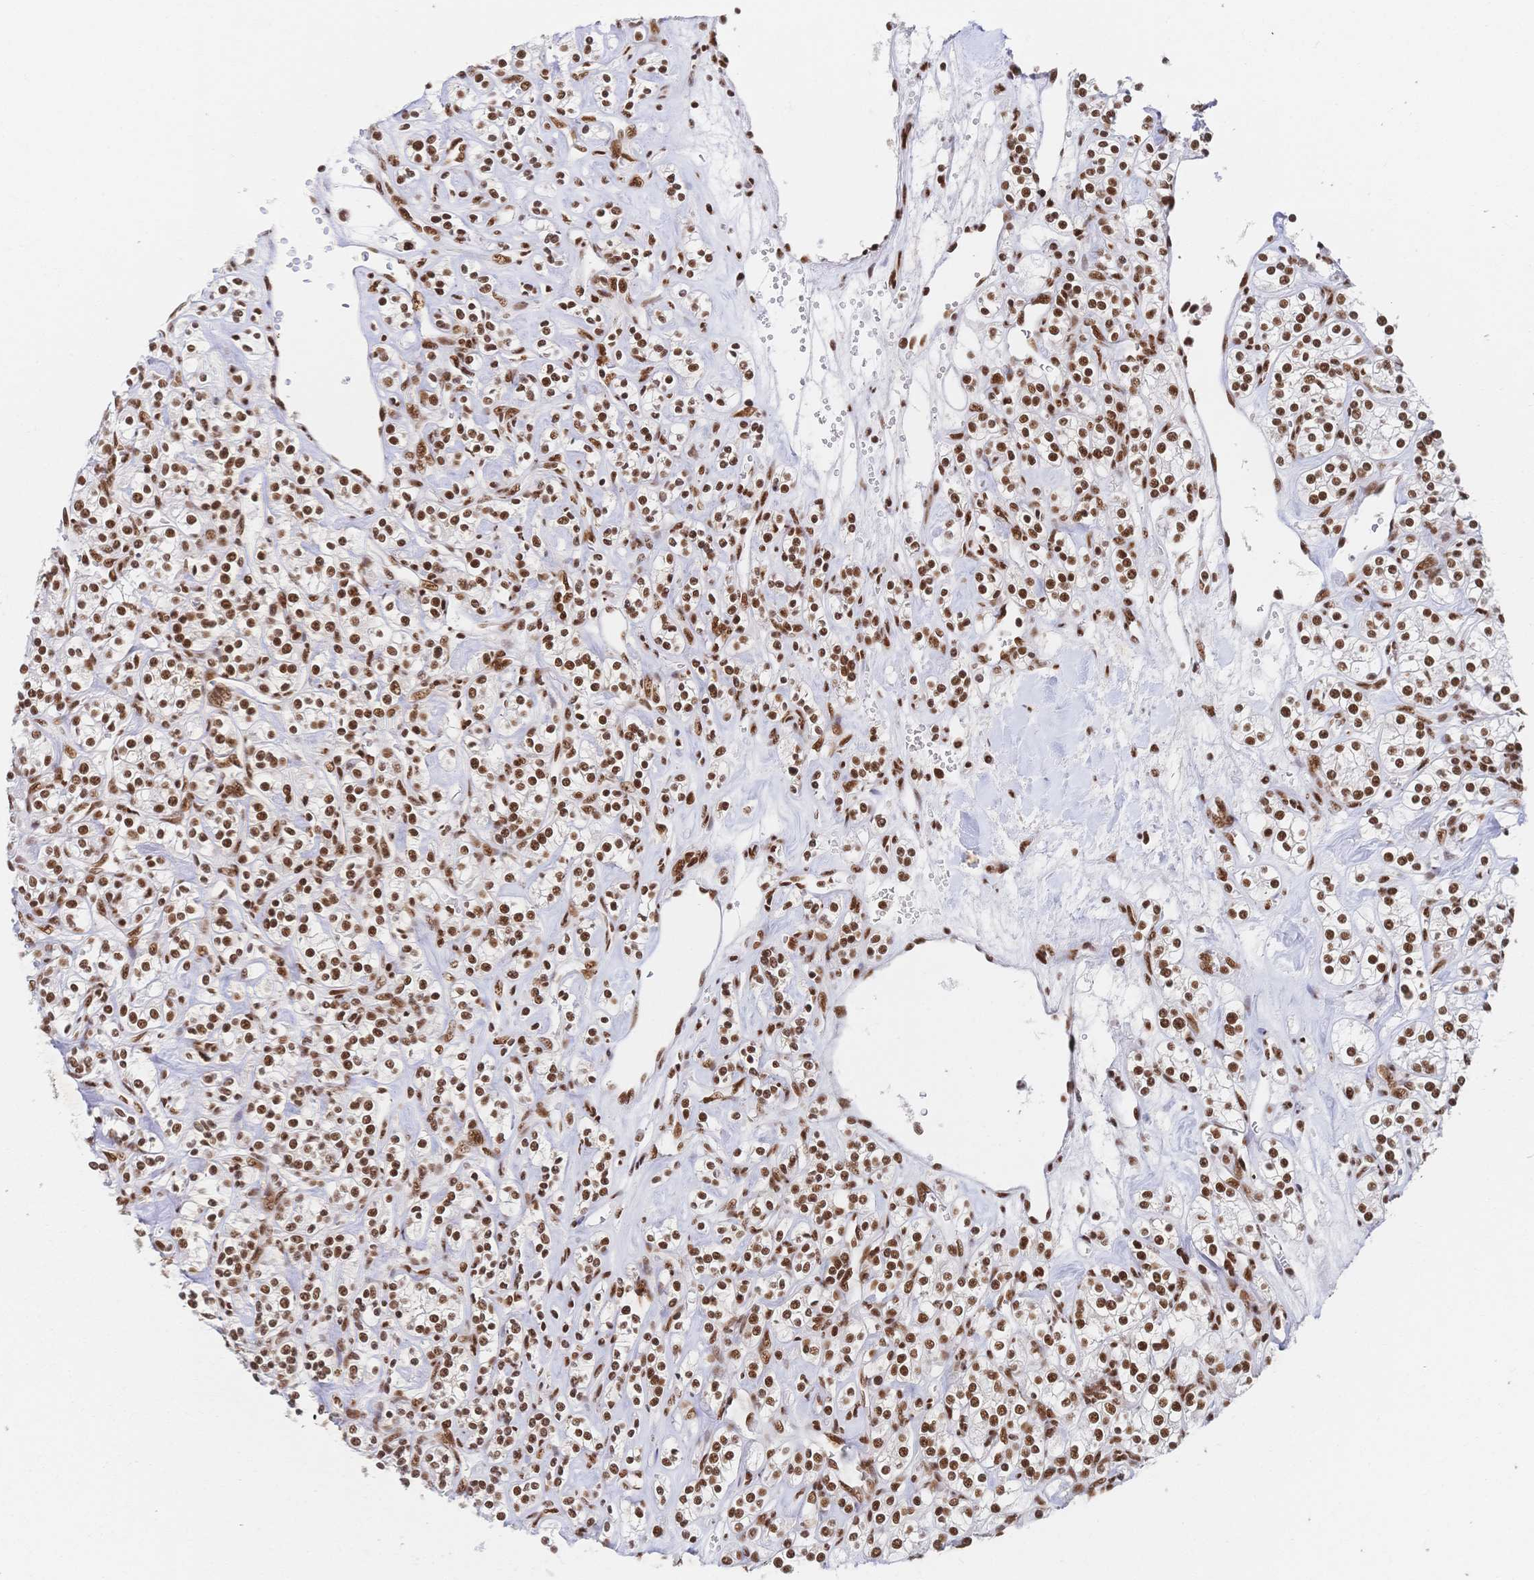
{"staining": {"intensity": "strong", "quantity": ">75%", "location": "nuclear"}, "tissue": "renal cancer", "cell_type": "Tumor cells", "image_type": "cancer", "snomed": [{"axis": "morphology", "description": "Adenocarcinoma, NOS"}, {"axis": "topography", "description": "Kidney"}], "caption": "Immunohistochemistry of renal adenocarcinoma exhibits high levels of strong nuclear expression in about >75% of tumor cells.", "gene": "SRSF1", "patient": {"sex": "male", "age": 77}}